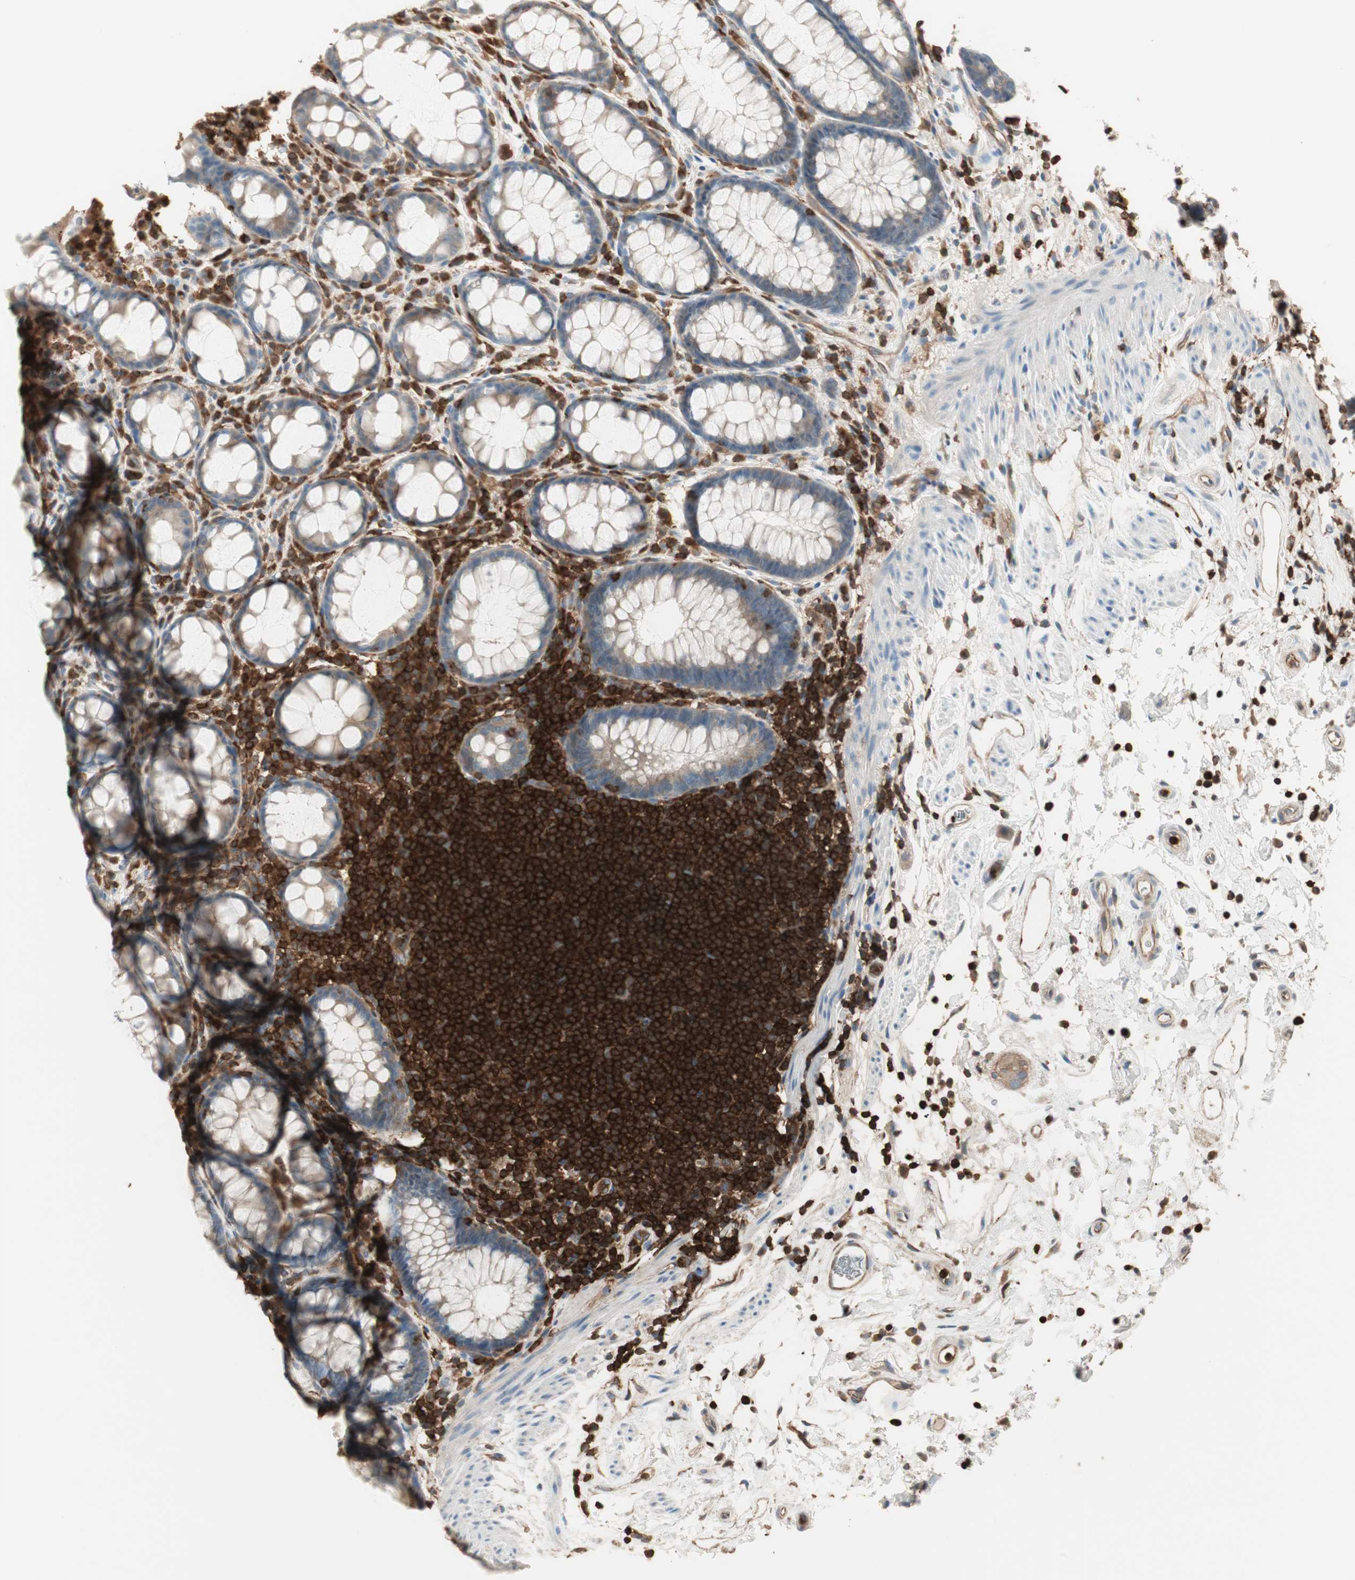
{"staining": {"intensity": "weak", "quantity": "25%-75%", "location": "cytoplasmic/membranous"}, "tissue": "rectum", "cell_type": "Glandular cells", "image_type": "normal", "snomed": [{"axis": "morphology", "description": "Normal tissue, NOS"}, {"axis": "topography", "description": "Rectum"}], "caption": "Glandular cells show low levels of weak cytoplasmic/membranous staining in approximately 25%-75% of cells in unremarkable rectum. (DAB (3,3'-diaminobenzidine) IHC, brown staining for protein, blue staining for nuclei).", "gene": "CRLF3", "patient": {"sex": "male", "age": 92}}